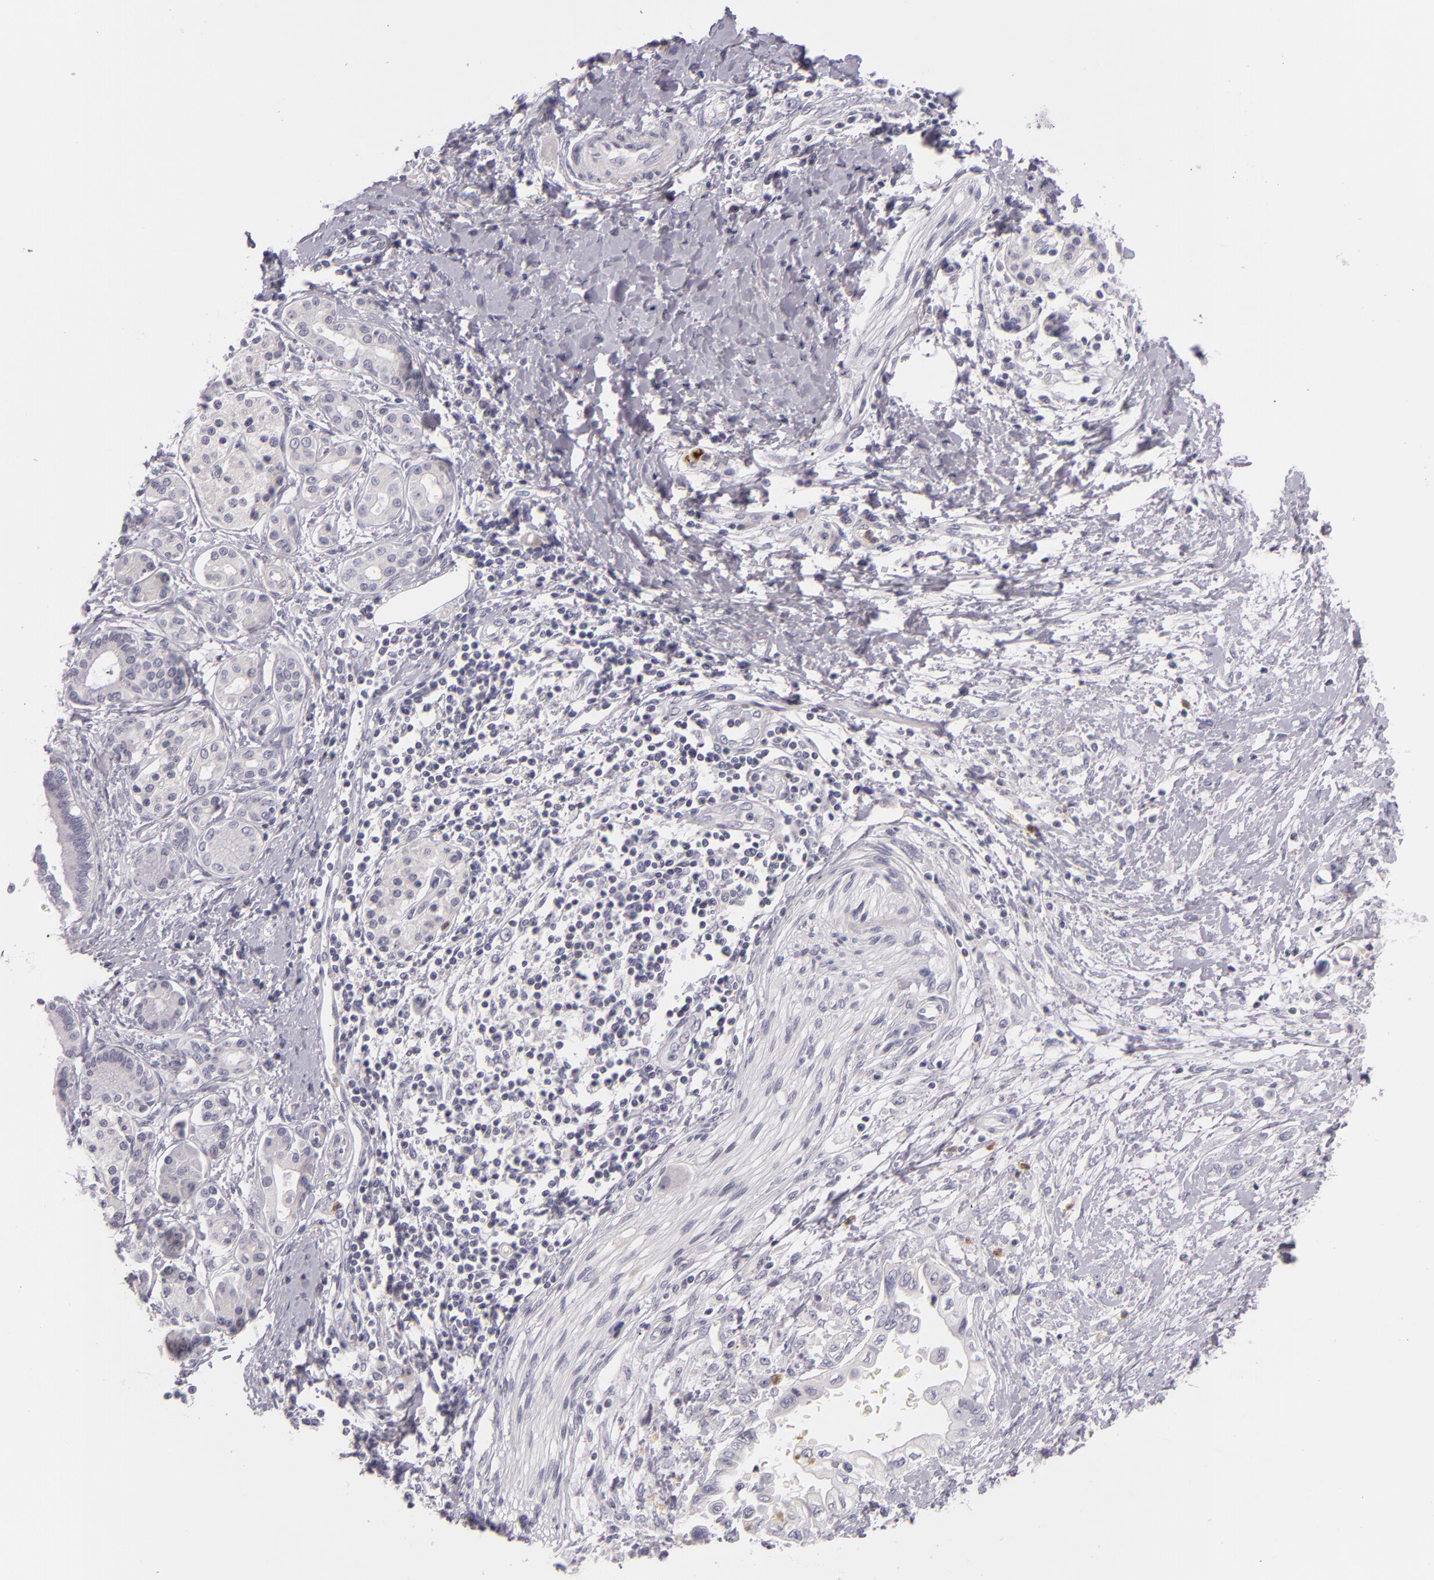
{"staining": {"intensity": "negative", "quantity": "none", "location": "none"}, "tissue": "pancreatic cancer", "cell_type": "Tumor cells", "image_type": "cancer", "snomed": [{"axis": "morphology", "description": "Adenocarcinoma, NOS"}, {"axis": "topography", "description": "Pancreas"}], "caption": "Immunohistochemistry (IHC) photomicrograph of adenocarcinoma (pancreatic) stained for a protein (brown), which shows no expression in tumor cells. (Stains: DAB immunohistochemistry with hematoxylin counter stain, Microscopy: brightfield microscopy at high magnification).", "gene": "FAM181A", "patient": {"sex": "female", "age": 66}}